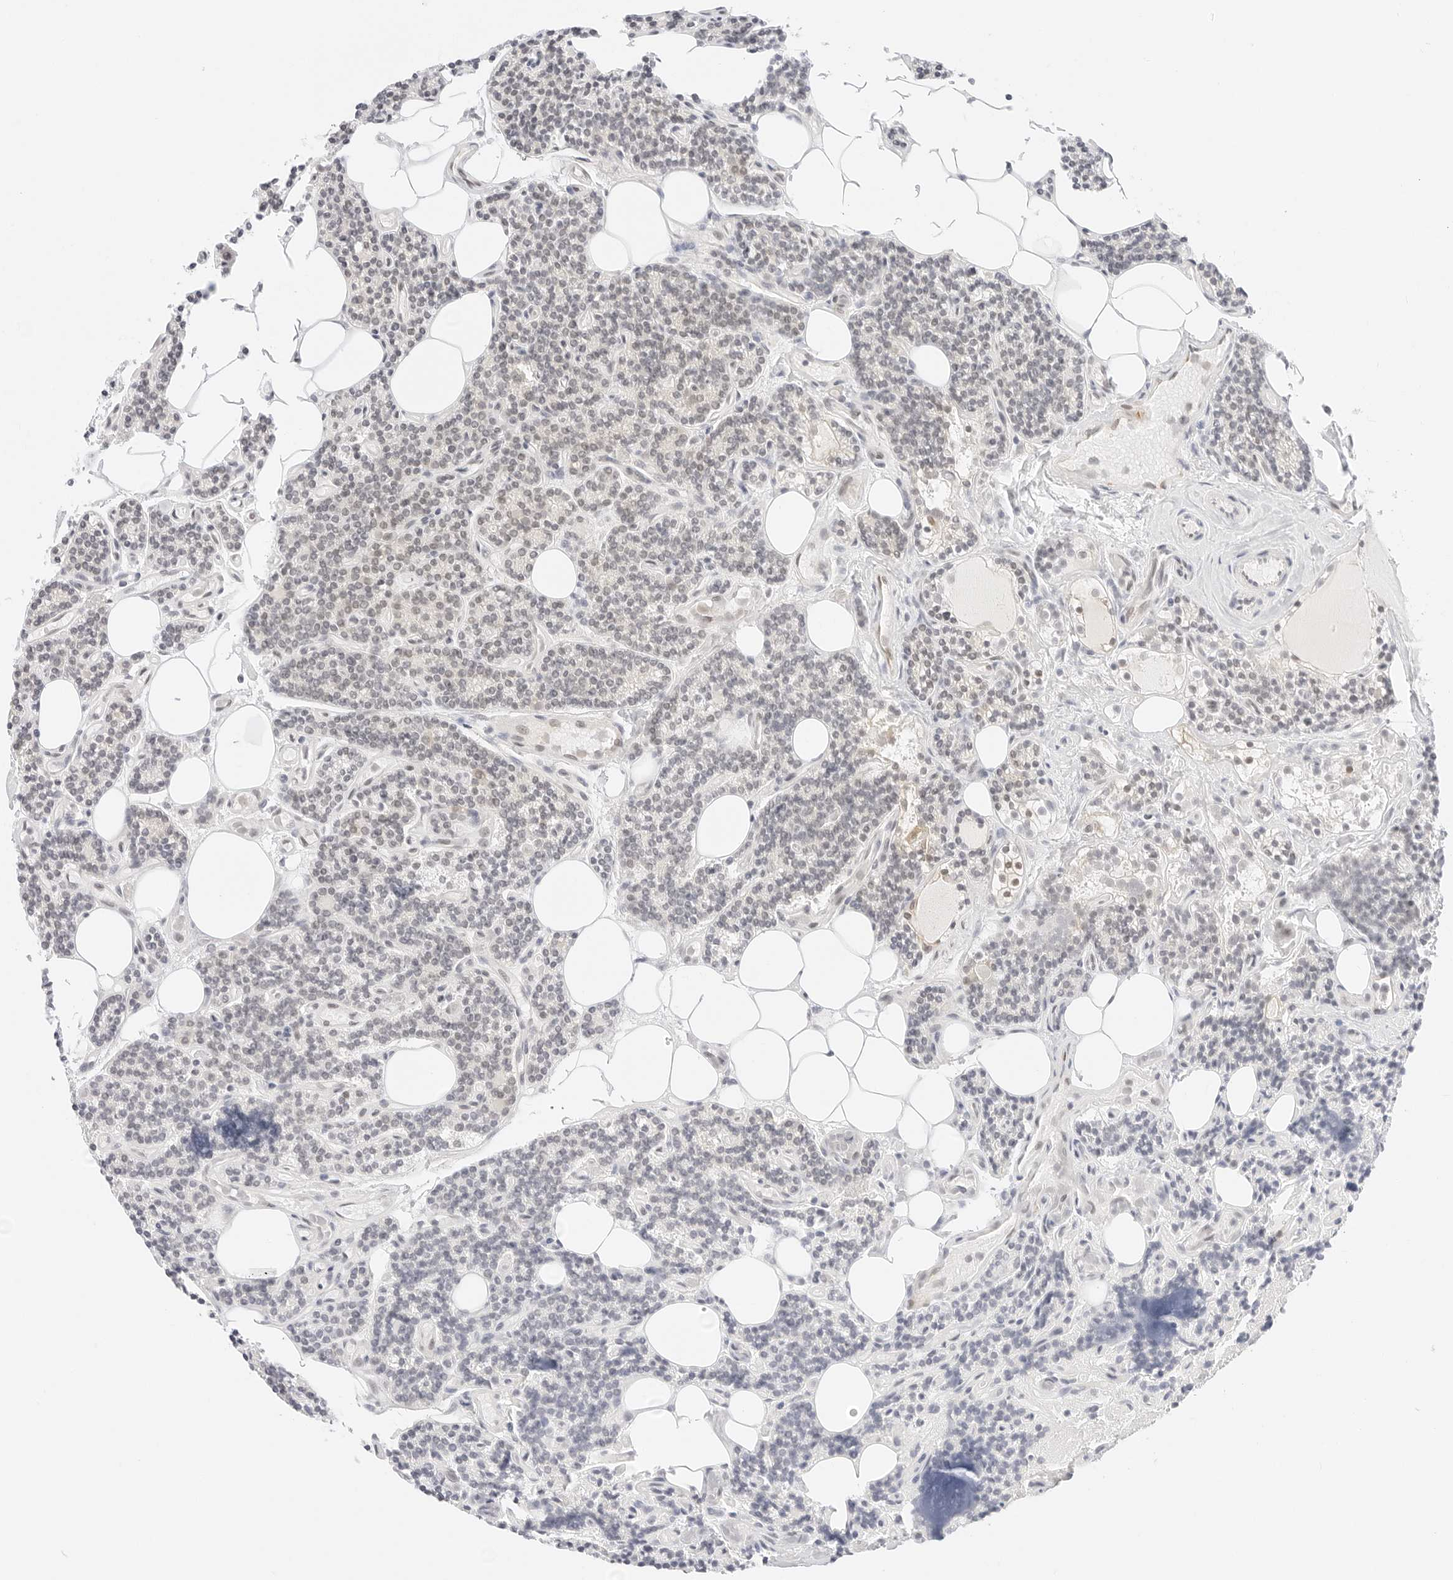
{"staining": {"intensity": "negative", "quantity": "none", "location": "none"}, "tissue": "parathyroid gland", "cell_type": "Glandular cells", "image_type": "normal", "snomed": [{"axis": "morphology", "description": "Normal tissue, NOS"}, {"axis": "topography", "description": "Parathyroid gland"}], "caption": "Immunohistochemical staining of unremarkable parathyroid gland demonstrates no significant expression in glandular cells. The staining was performed using DAB to visualize the protein expression in brown, while the nuclei were stained in blue with hematoxylin (Magnification: 20x).", "gene": "POLR3C", "patient": {"sex": "female", "age": 43}}